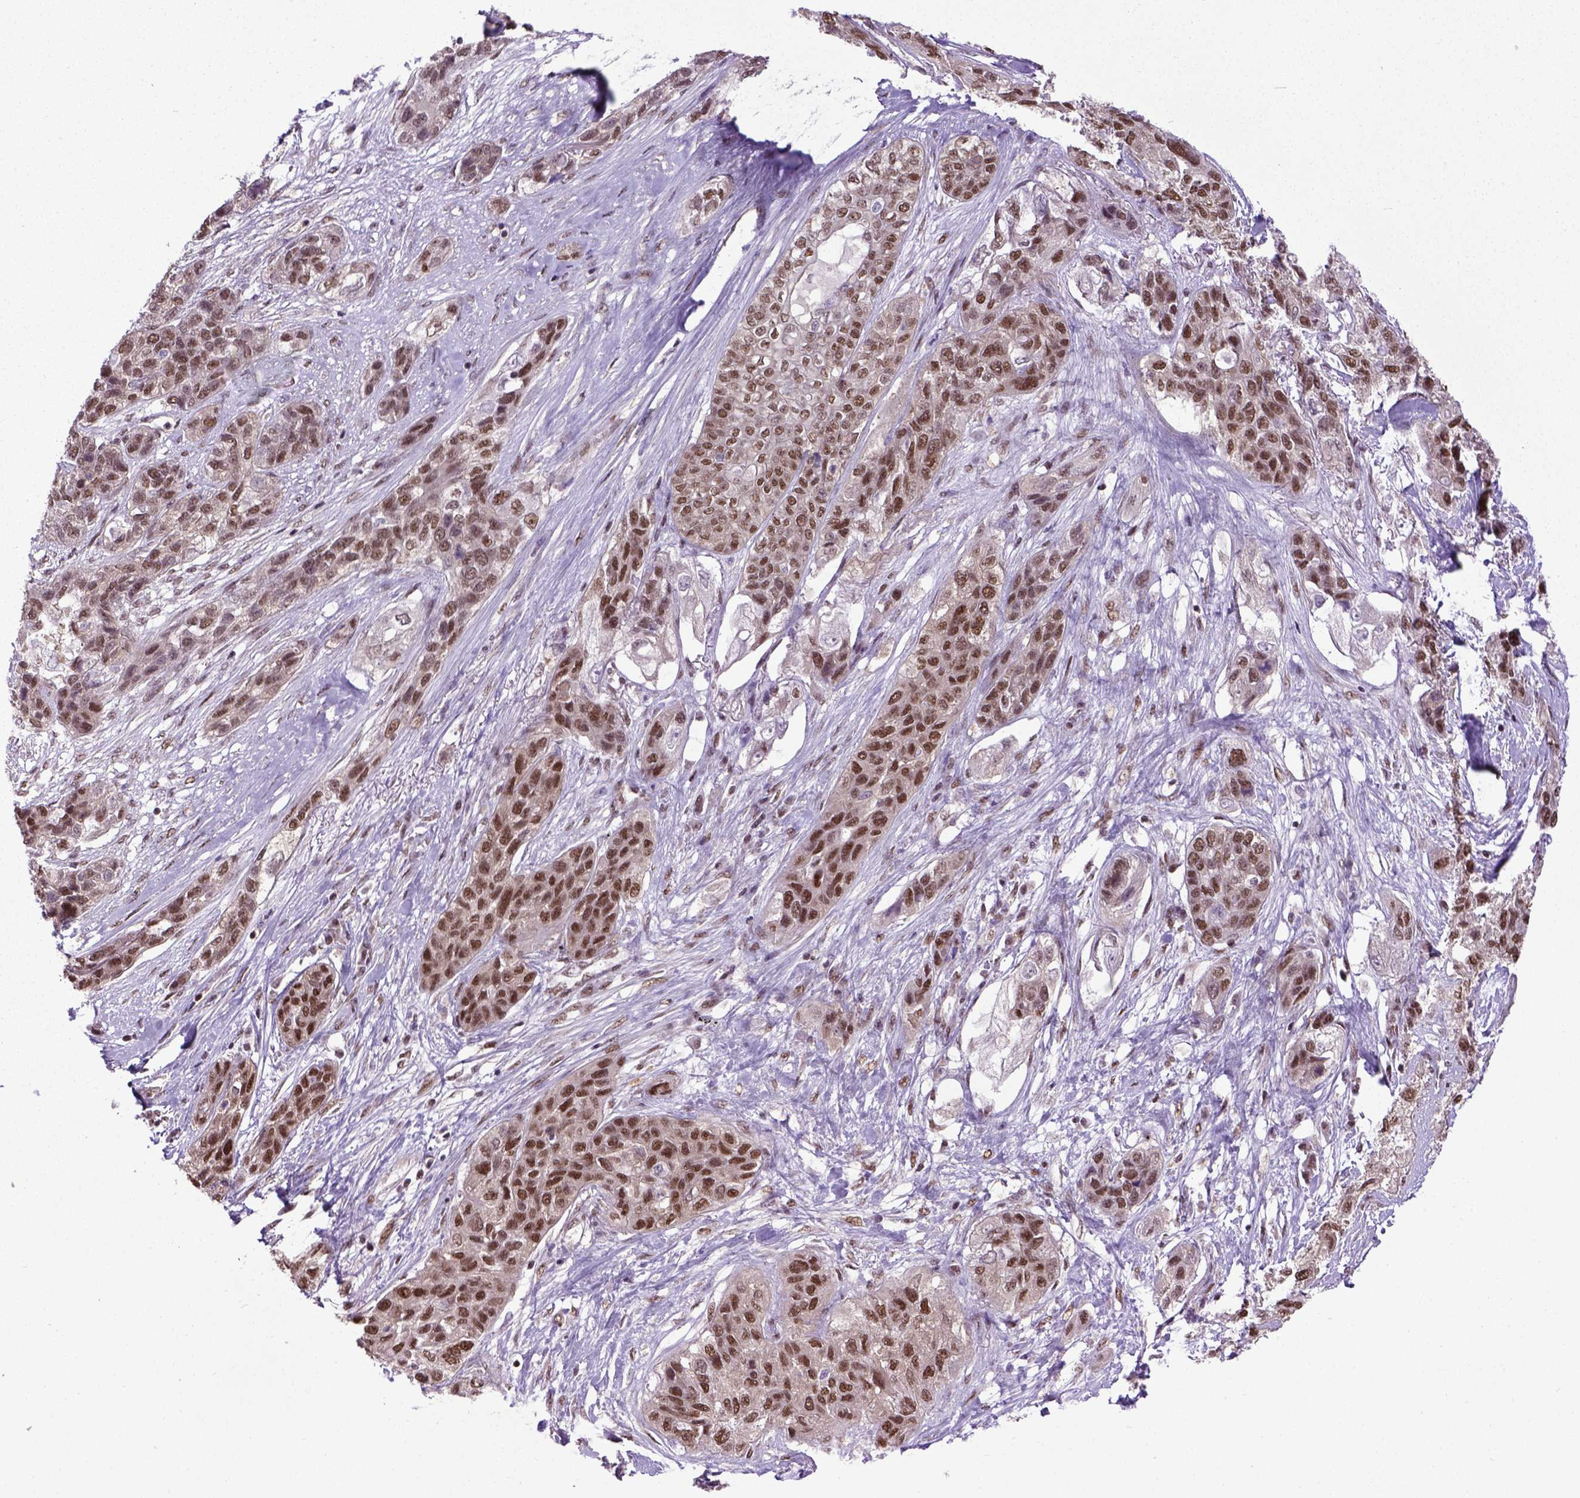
{"staining": {"intensity": "moderate", "quantity": ">75%", "location": "nuclear"}, "tissue": "lung cancer", "cell_type": "Tumor cells", "image_type": "cancer", "snomed": [{"axis": "morphology", "description": "Squamous cell carcinoma, NOS"}, {"axis": "topography", "description": "Lung"}], "caption": "Tumor cells show medium levels of moderate nuclear staining in about >75% of cells in lung cancer (squamous cell carcinoma). The protein of interest is stained brown, and the nuclei are stained in blue (DAB (3,3'-diaminobenzidine) IHC with brightfield microscopy, high magnification).", "gene": "UBA3", "patient": {"sex": "female", "age": 70}}